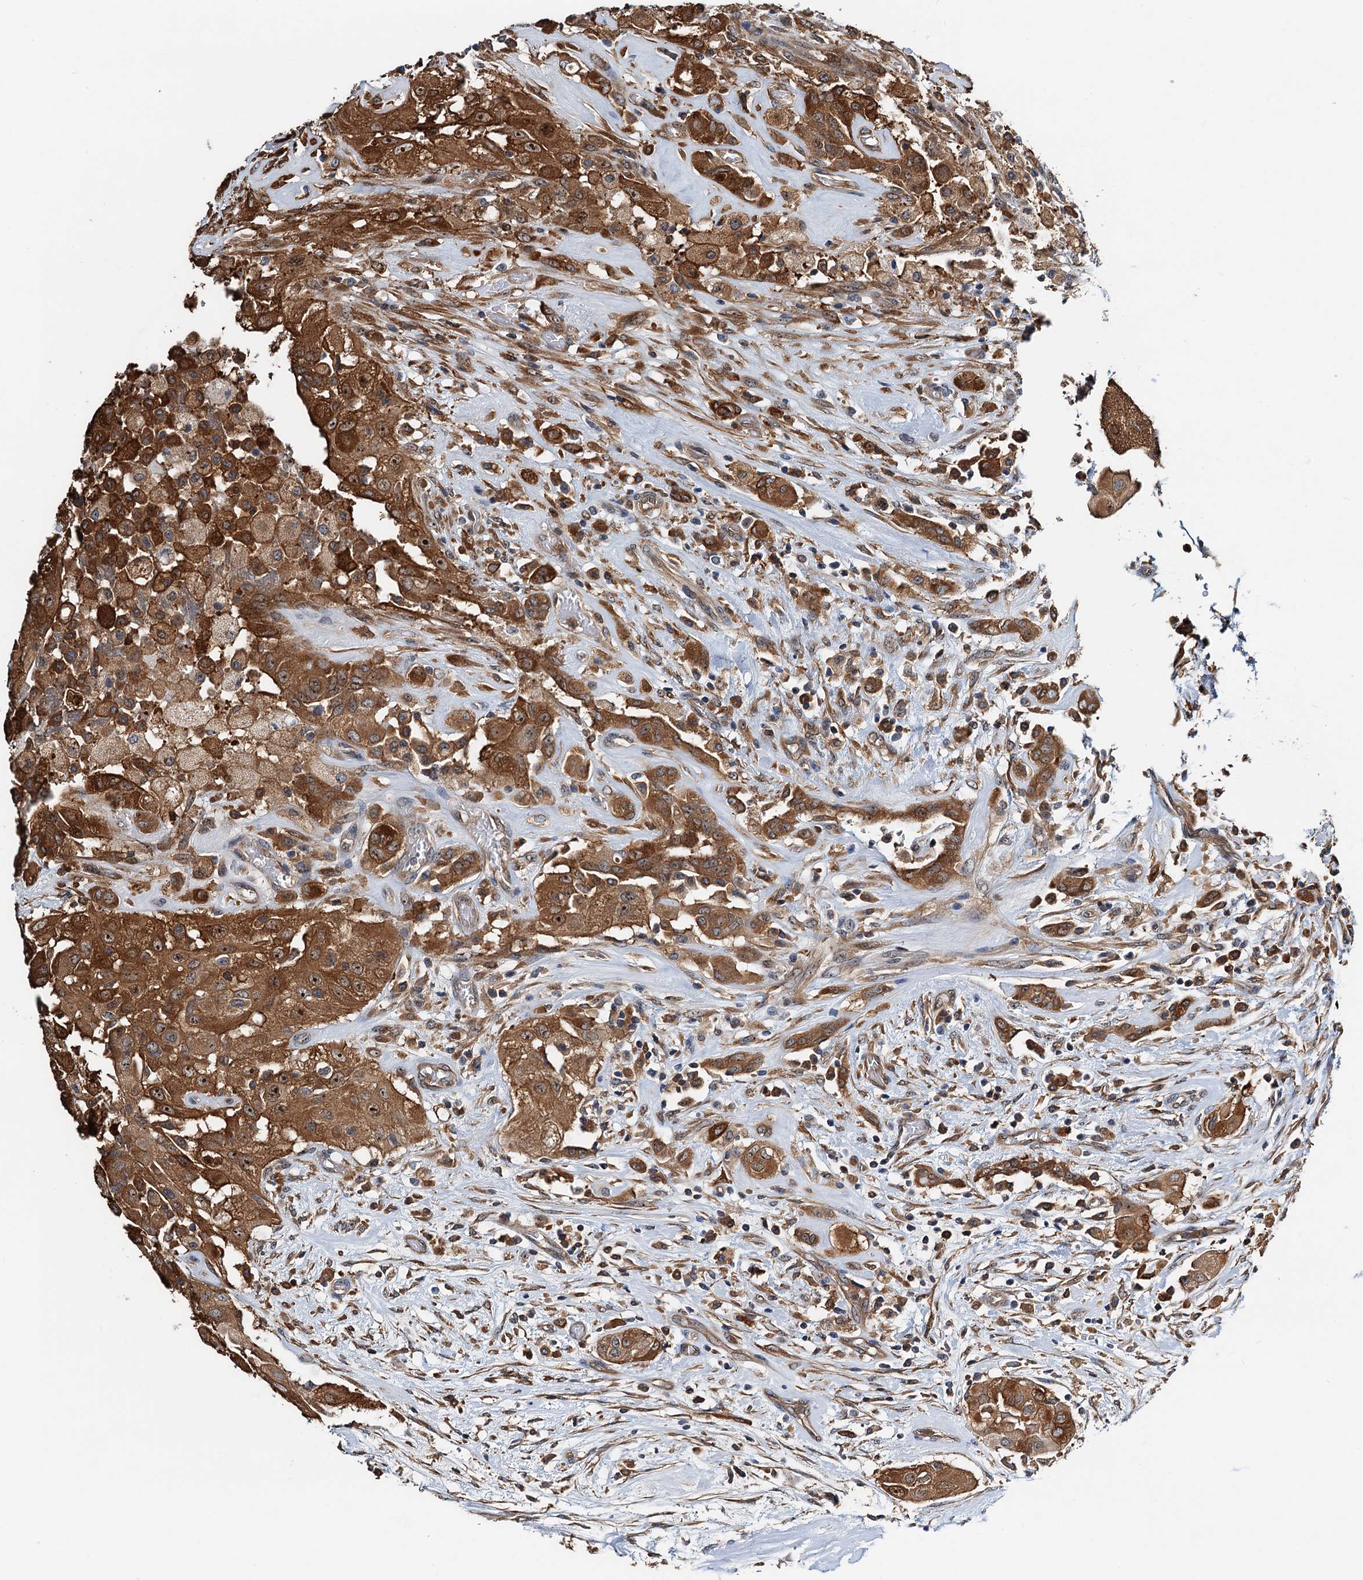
{"staining": {"intensity": "moderate", "quantity": ">75%", "location": "cytoplasmic/membranous"}, "tissue": "thyroid cancer", "cell_type": "Tumor cells", "image_type": "cancer", "snomed": [{"axis": "morphology", "description": "Papillary adenocarcinoma, NOS"}, {"axis": "topography", "description": "Thyroid gland"}], "caption": "IHC histopathology image of human thyroid papillary adenocarcinoma stained for a protein (brown), which exhibits medium levels of moderate cytoplasmic/membranous expression in approximately >75% of tumor cells.", "gene": "USP6NL", "patient": {"sex": "female", "age": 59}}